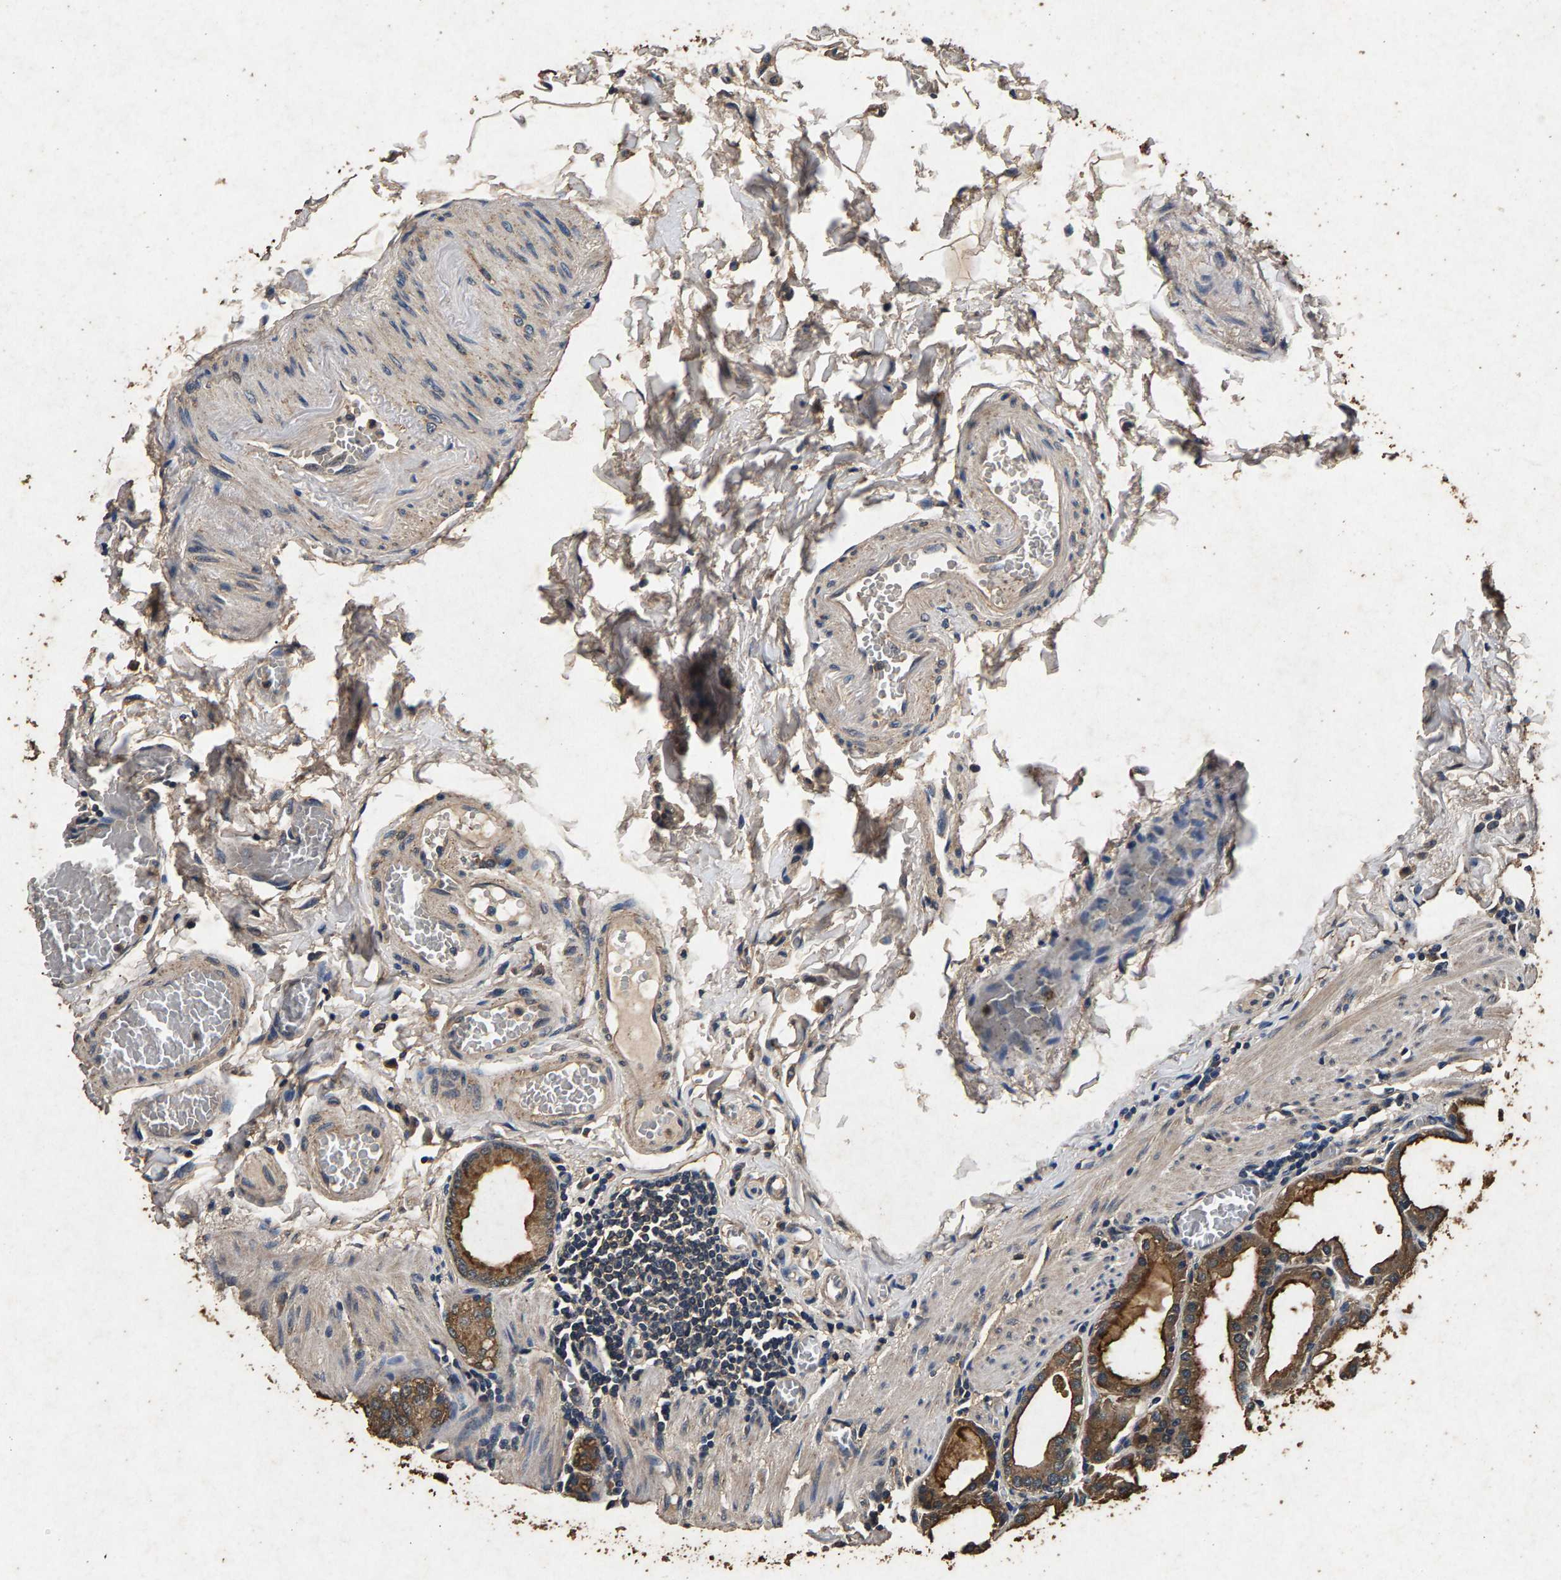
{"staining": {"intensity": "moderate", "quantity": ">75%", "location": "cytoplasmic/membranous"}, "tissue": "stomach", "cell_type": "Glandular cells", "image_type": "normal", "snomed": [{"axis": "morphology", "description": "Normal tissue, NOS"}, {"axis": "topography", "description": "Stomach, lower"}], "caption": "A brown stain highlights moderate cytoplasmic/membranous staining of a protein in glandular cells of benign human stomach.", "gene": "PPP1CC", "patient": {"sex": "male", "age": 71}}